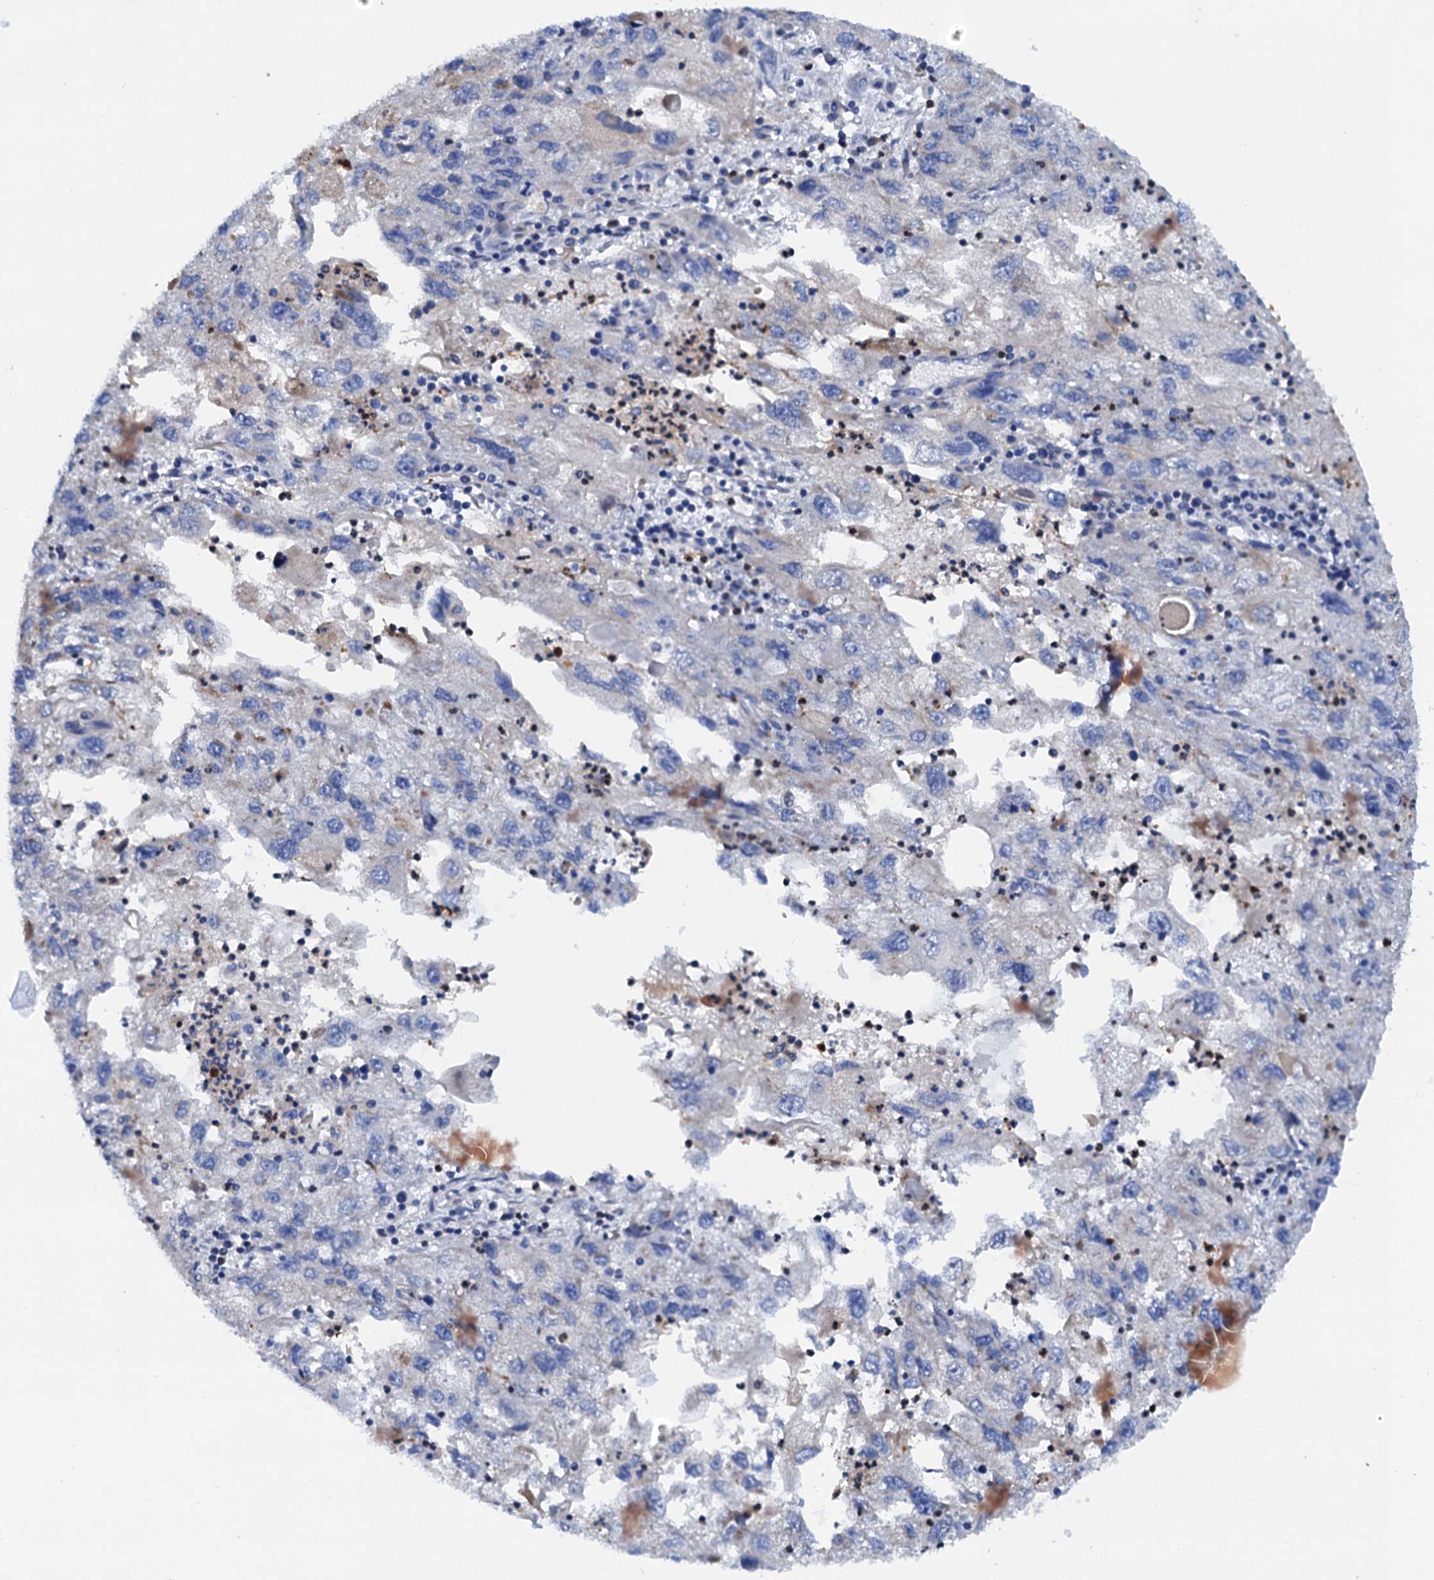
{"staining": {"intensity": "negative", "quantity": "none", "location": "none"}, "tissue": "endometrial cancer", "cell_type": "Tumor cells", "image_type": "cancer", "snomed": [{"axis": "morphology", "description": "Adenocarcinoma, NOS"}, {"axis": "topography", "description": "Endometrium"}], "caption": "Immunohistochemistry histopathology image of endometrial cancer stained for a protein (brown), which shows no positivity in tumor cells. (DAB immunohistochemistry (IHC), high magnification).", "gene": "RASSF9", "patient": {"sex": "female", "age": 49}}